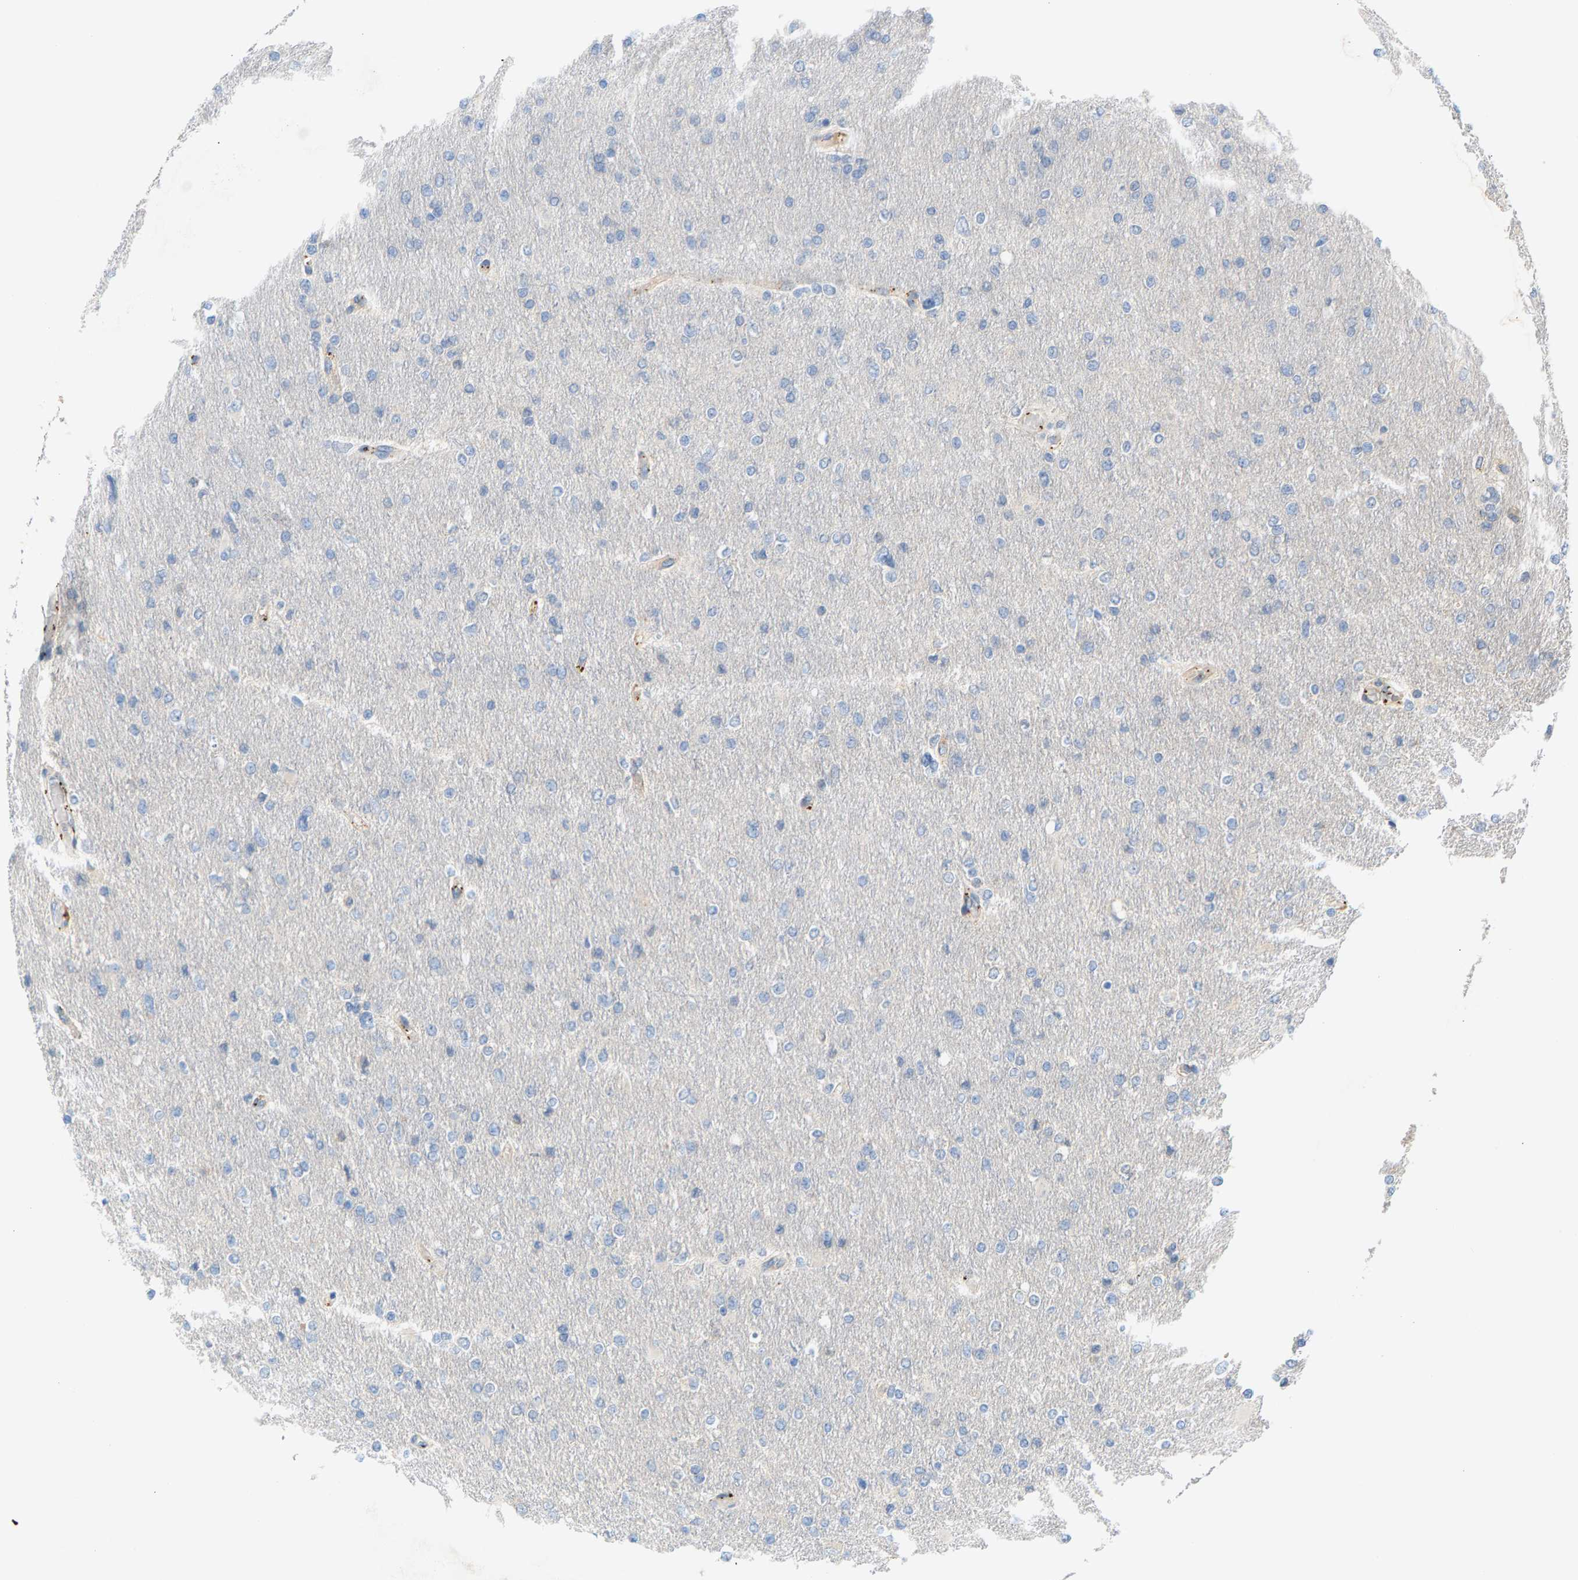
{"staining": {"intensity": "negative", "quantity": "none", "location": "none"}, "tissue": "glioma", "cell_type": "Tumor cells", "image_type": "cancer", "snomed": [{"axis": "morphology", "description": "Glioma, malignant, High grade"}, {"axis": "topography", "description": "Cerebral cortex"}], "caption": "Glioma was stained to show a protein in brown. There is no significant positivity in tumor cells.", "gene": "KRTAP27-1", "patient": {"sex": "female", "age": 36}}